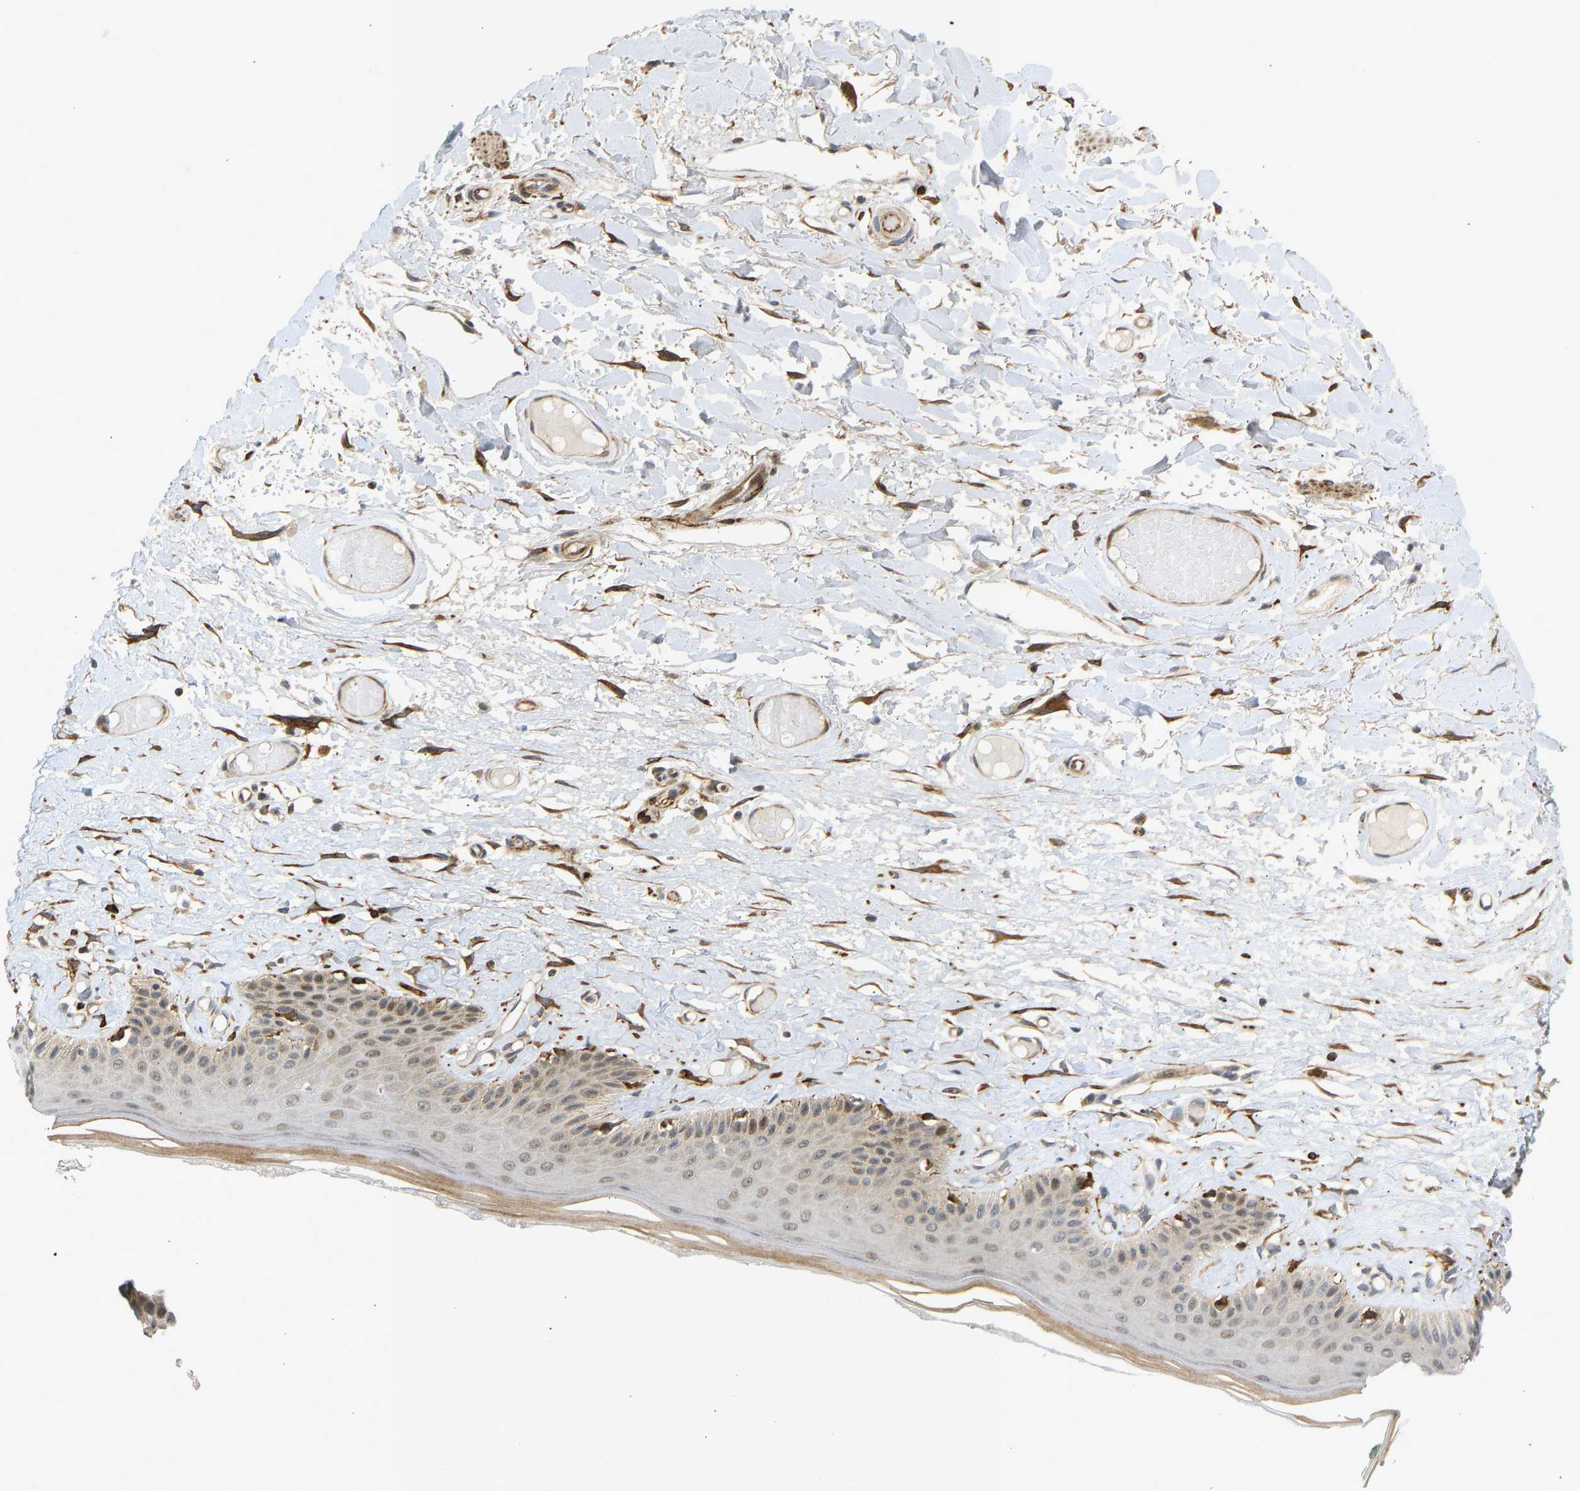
{"staining": {"intensity": "weak", "quantity": "<25%", "location": "nuclear"}, "tissue": "skin", "cell_type": "Epidermal cells", "image_type": "normal", "snomed": [{"axis": "morphology", "description": "Normal tissue, NOS"}, {"axis": "topography", "description": "Vulva"}], "caption": "Immunohistochemistry (IHC) image of unremarkable human skin stained for a protein (brown), which reveals no expression in epidermal cells.", "gene": "BAG1", "patient": {"sex": "female", "age": 73}}